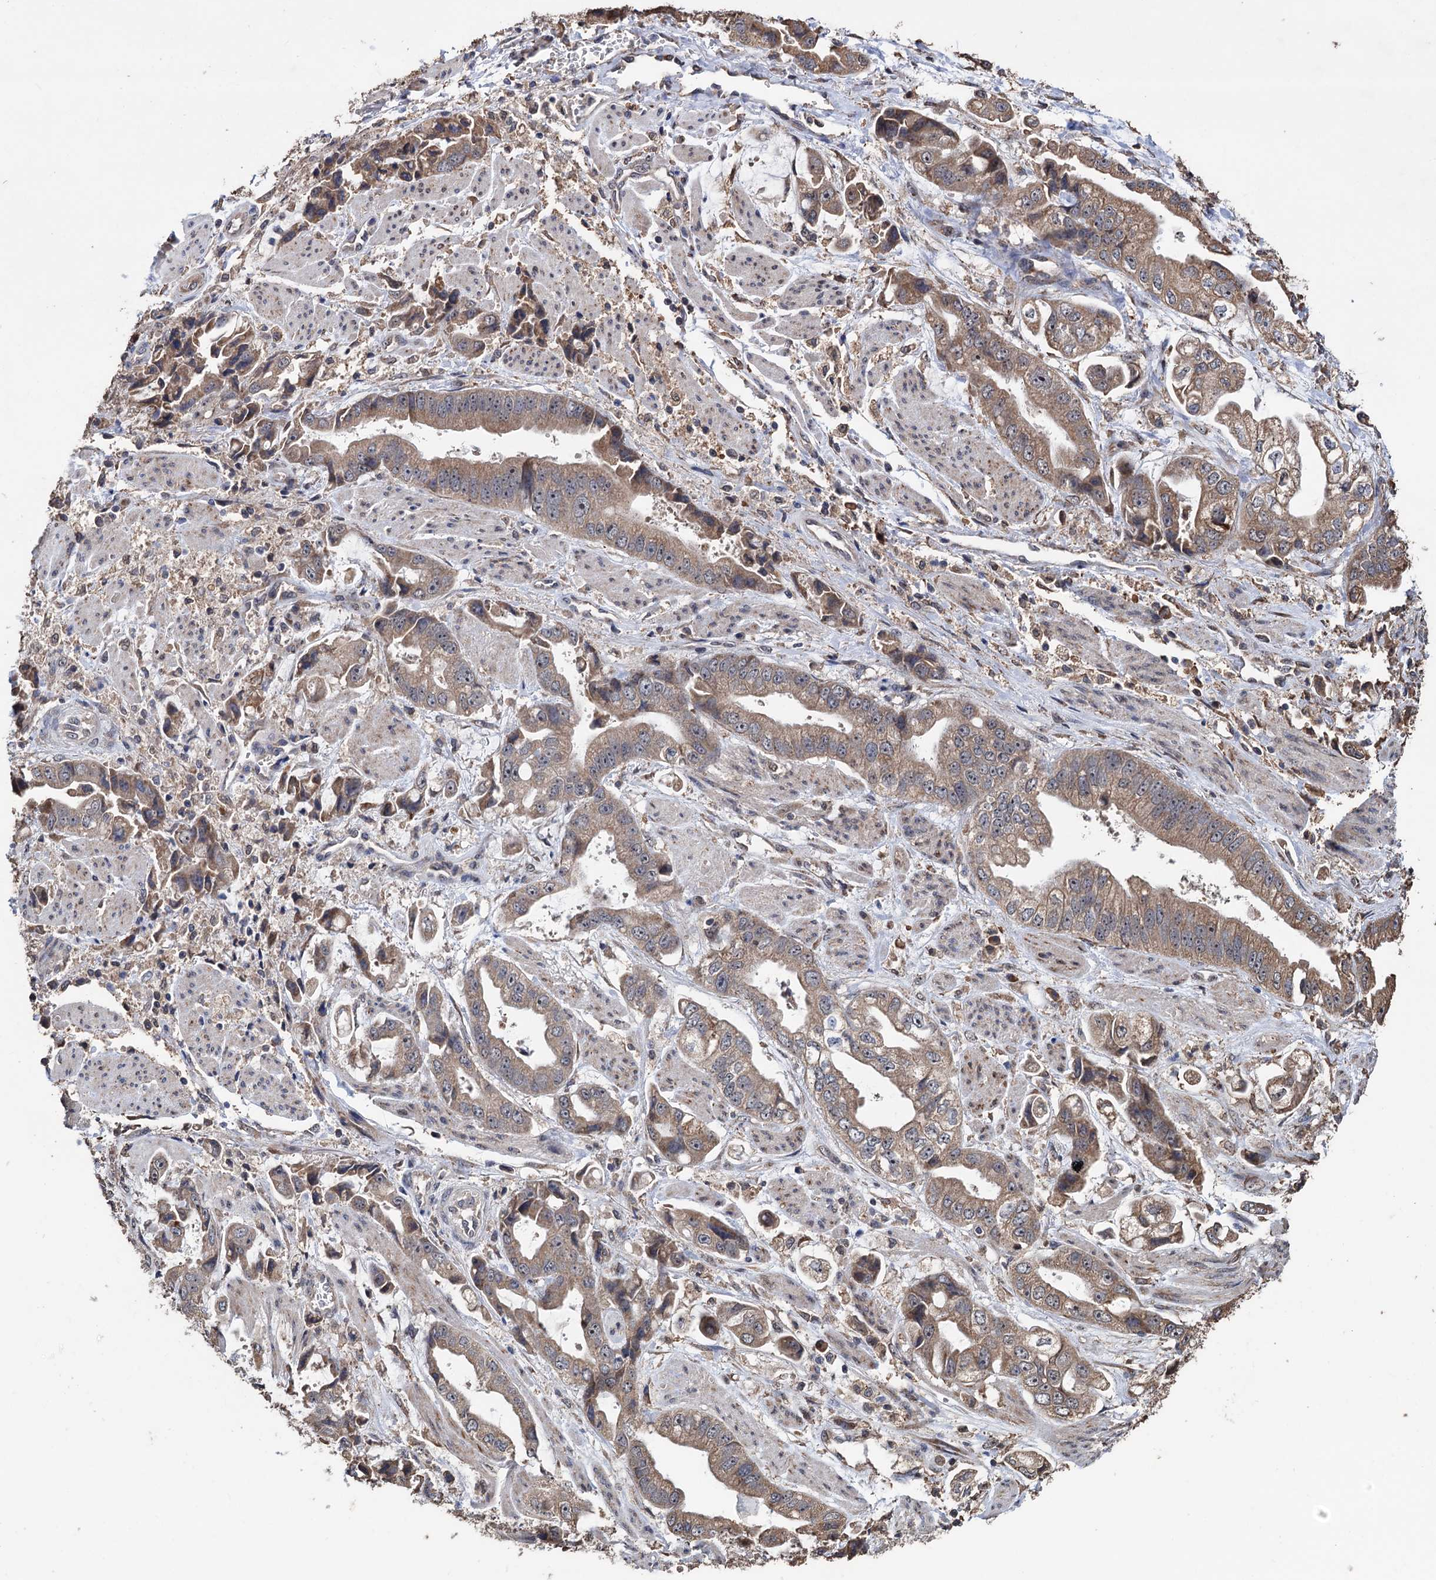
{"staining": {"intensity": "moderate", "quantity": ">75%", "location": "cytoplasmic/membranous"}, "tissue": "stomach cancer", "cell_type": "Tumor cells", "image_type": "cancer", "snomed": [{"axis": "morphology", "description": "Adenocarcinoma, NOS"}, {"axis": "topography", "description": "Stomach"}], "caption": "Immunohistochemical staining of human stomach adenocarcinoma demonstrates medium levels of moderate cytoplasmic/membranous protein positivity in approximately >75% of tumor cells. (DAB IHC with brightfield microscopy, high magnification).", "gene": "TBC1D12", "patient": {"sex": "male", "age": 62}}